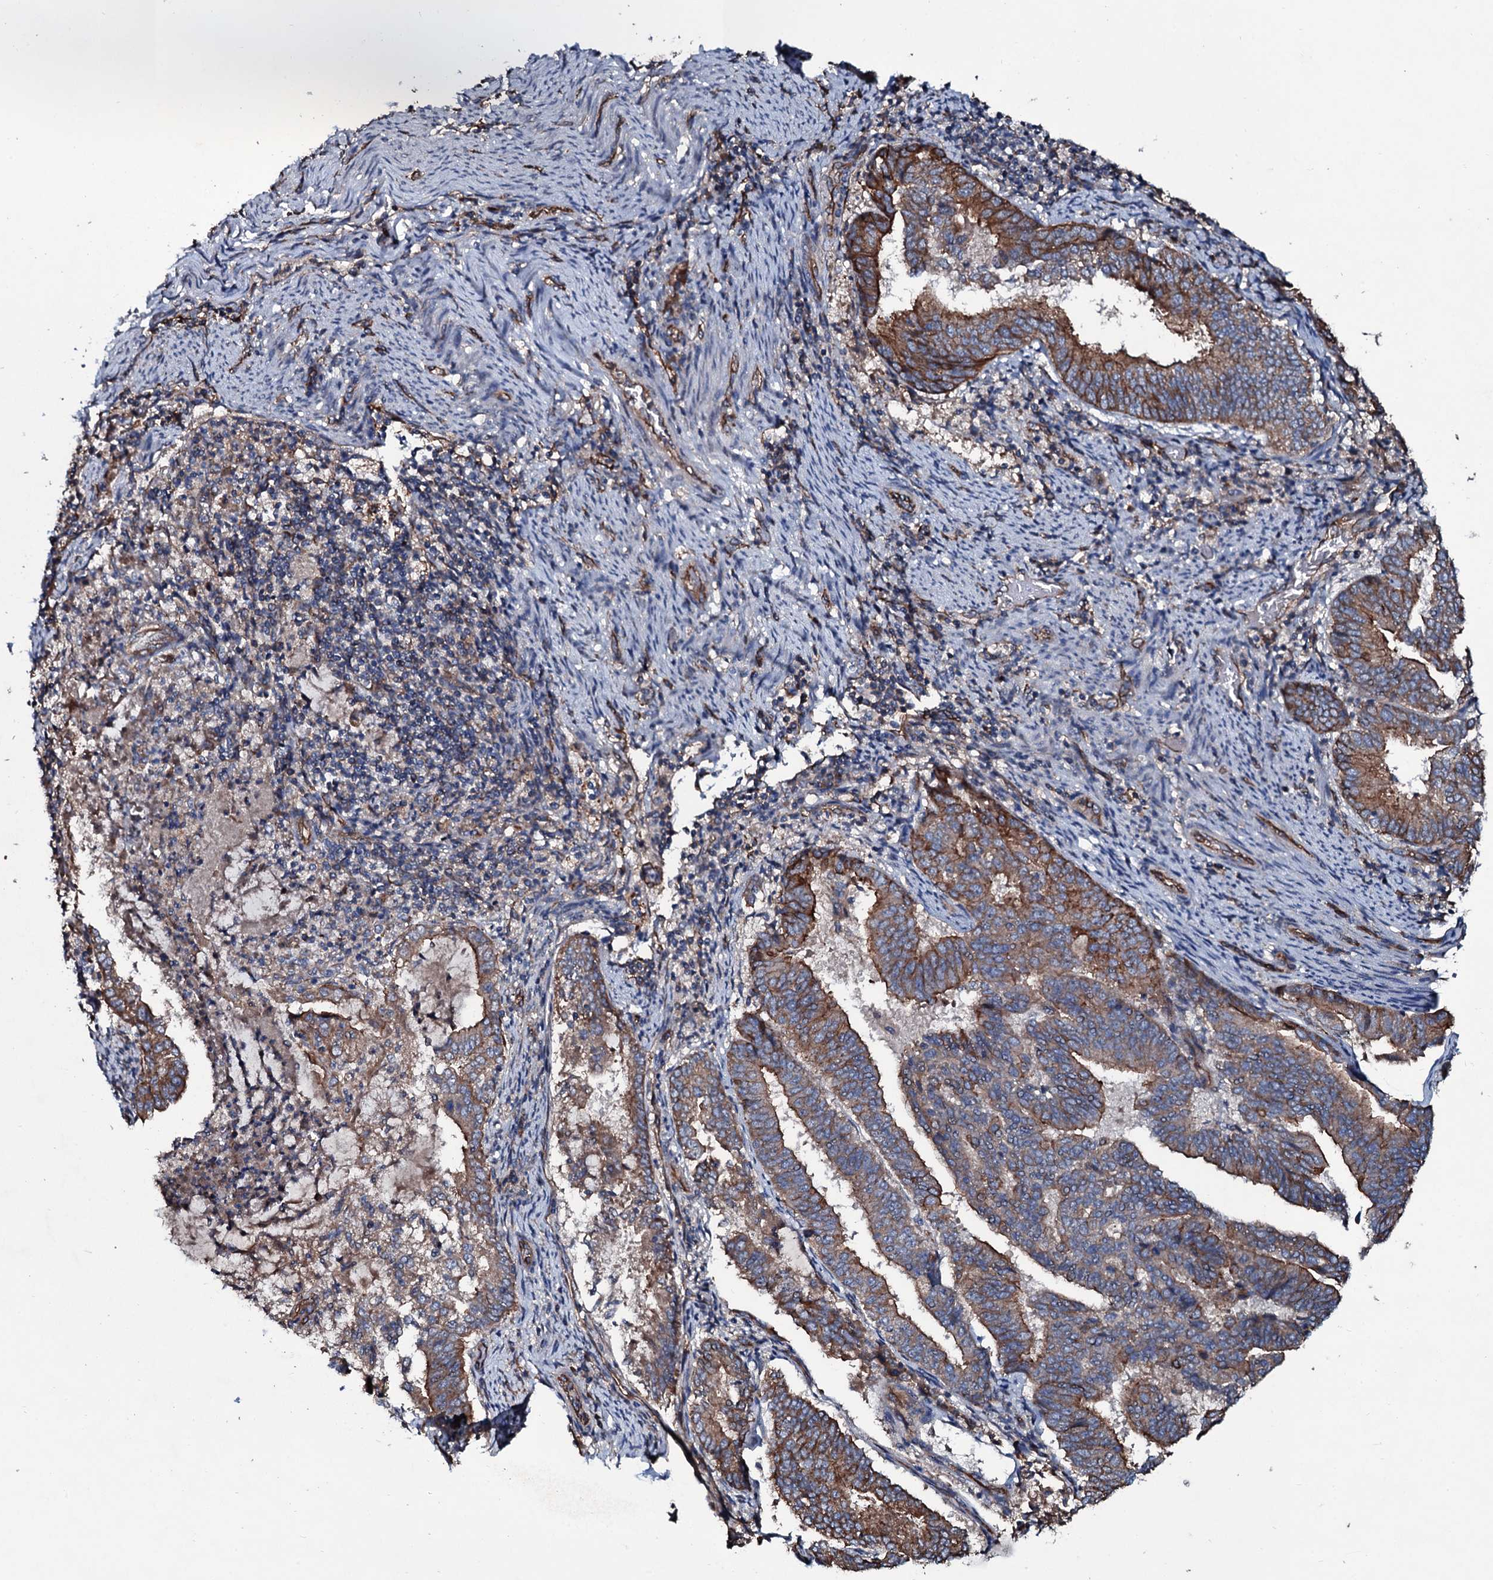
{"staining": {"intensity": "moderate", "quantity": ">75%", "location": "cytoplasmic/membranous"}, "tissue": "endometrial cancer", "cell_type": "Tumor cells", "image_type": "cancer", "snomed": [{"axis": "morphology", "description": "Adenocarcinoma, NOS"}, {"axis": "topography", "description": "Endometrium"}], "caption": "A brown stain labels moderate cytoplasmic/membranous positivity of a protein in human endometrial cancer (adenocarcinoma) tumor cells.", "gene": "DMAC2", "patient": {"sex": "female", "age": 80}}